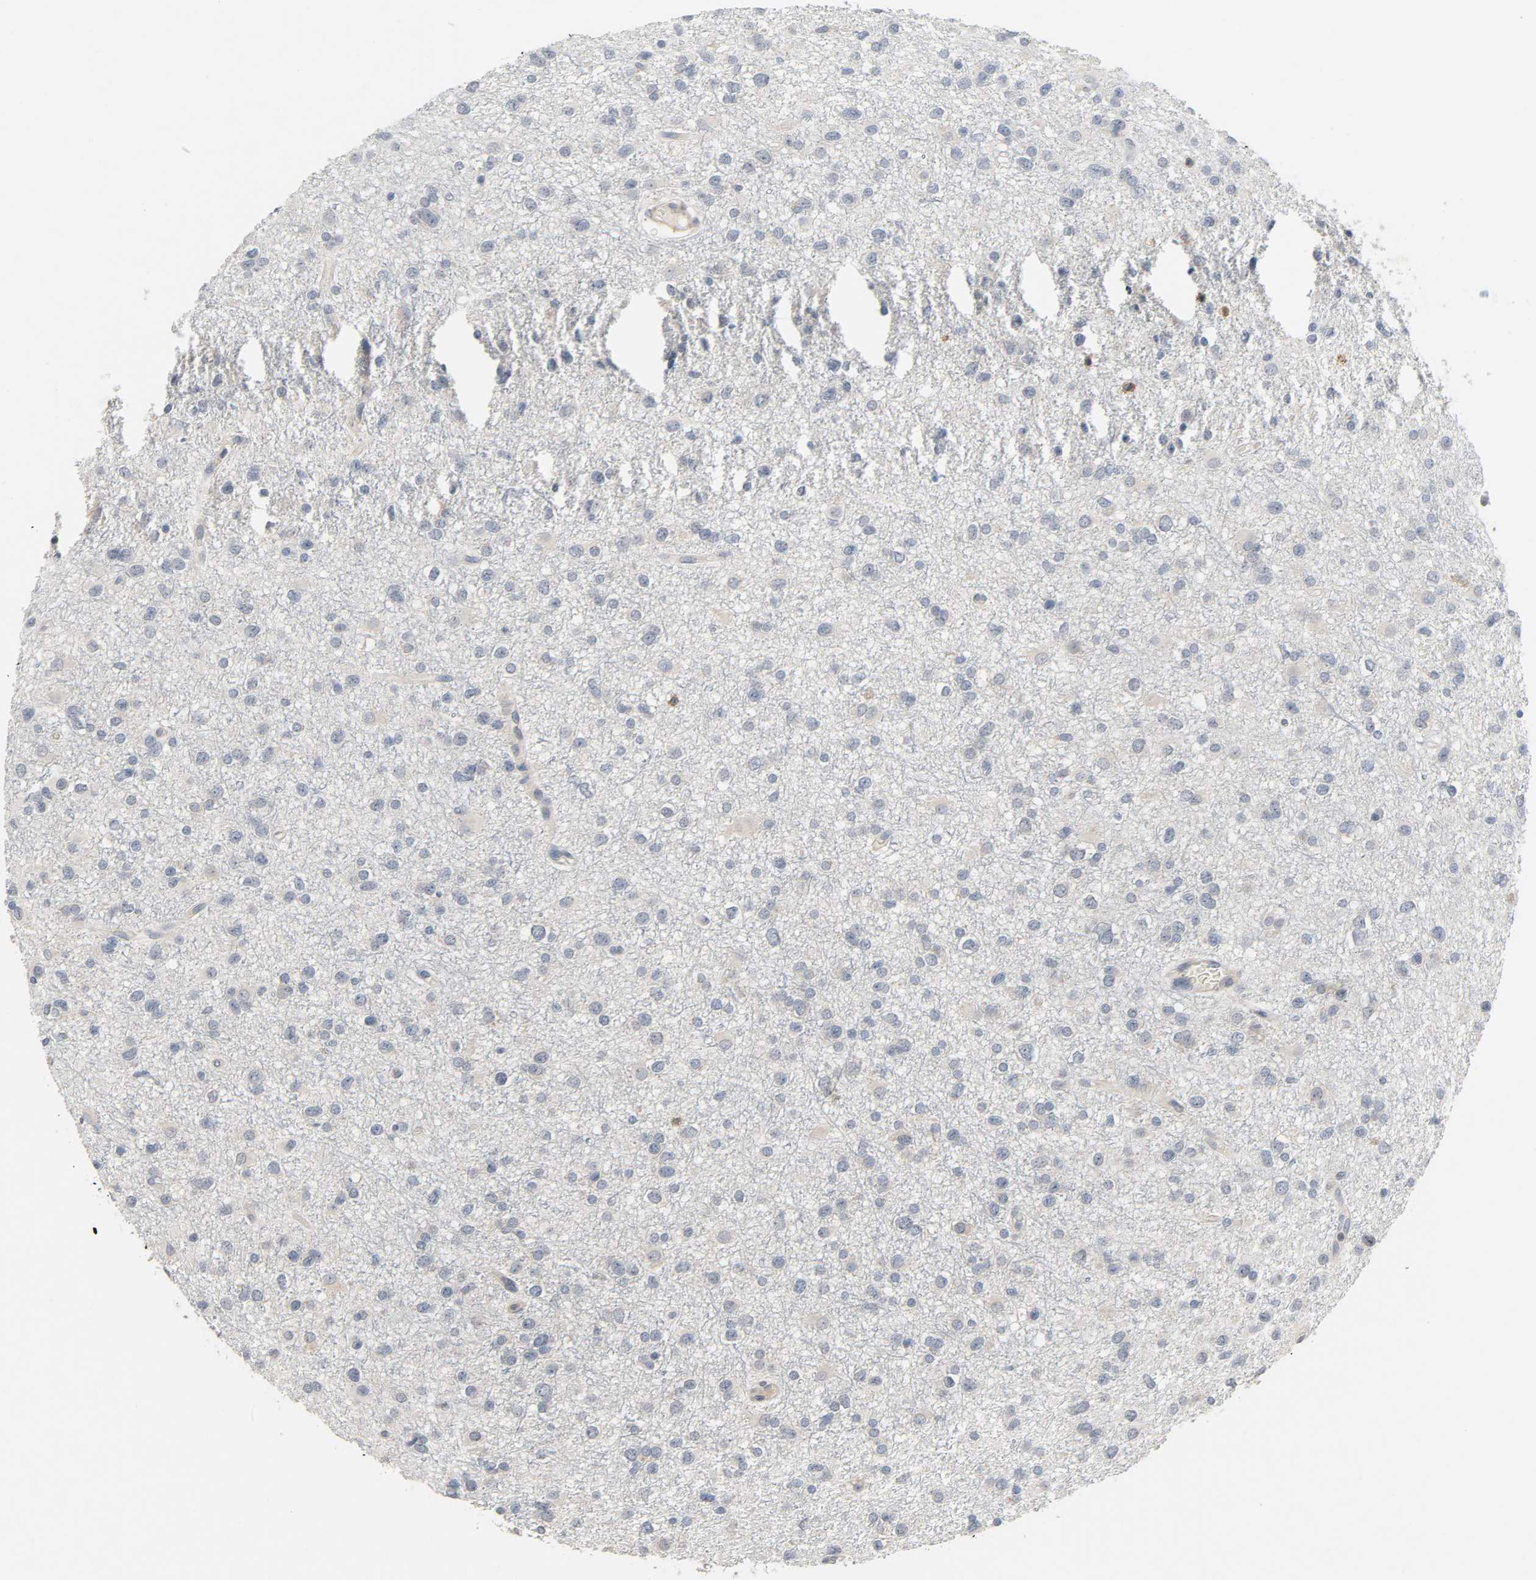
{"staining": {"intensity": "weak", "quantity": "25%-75%", "location": "cytoplasmic/membranous"}, "tissue": "glioma", "cell_type": "Tumor cells", "image_type": "cancer", "snomed": [{"axis": "morphology", "description": "Glioma, malignant, Low grade"}, {"axis": "topography", "description": "Brain"}], "caption": "Malignant low-grade glioma stained for a protein (brown) displays weak cytoplasmic/membranous positive staining in about 25%-75% of tumor cells.", "gene": "CD4", "patient": {"sex": "male", "age": 42}}